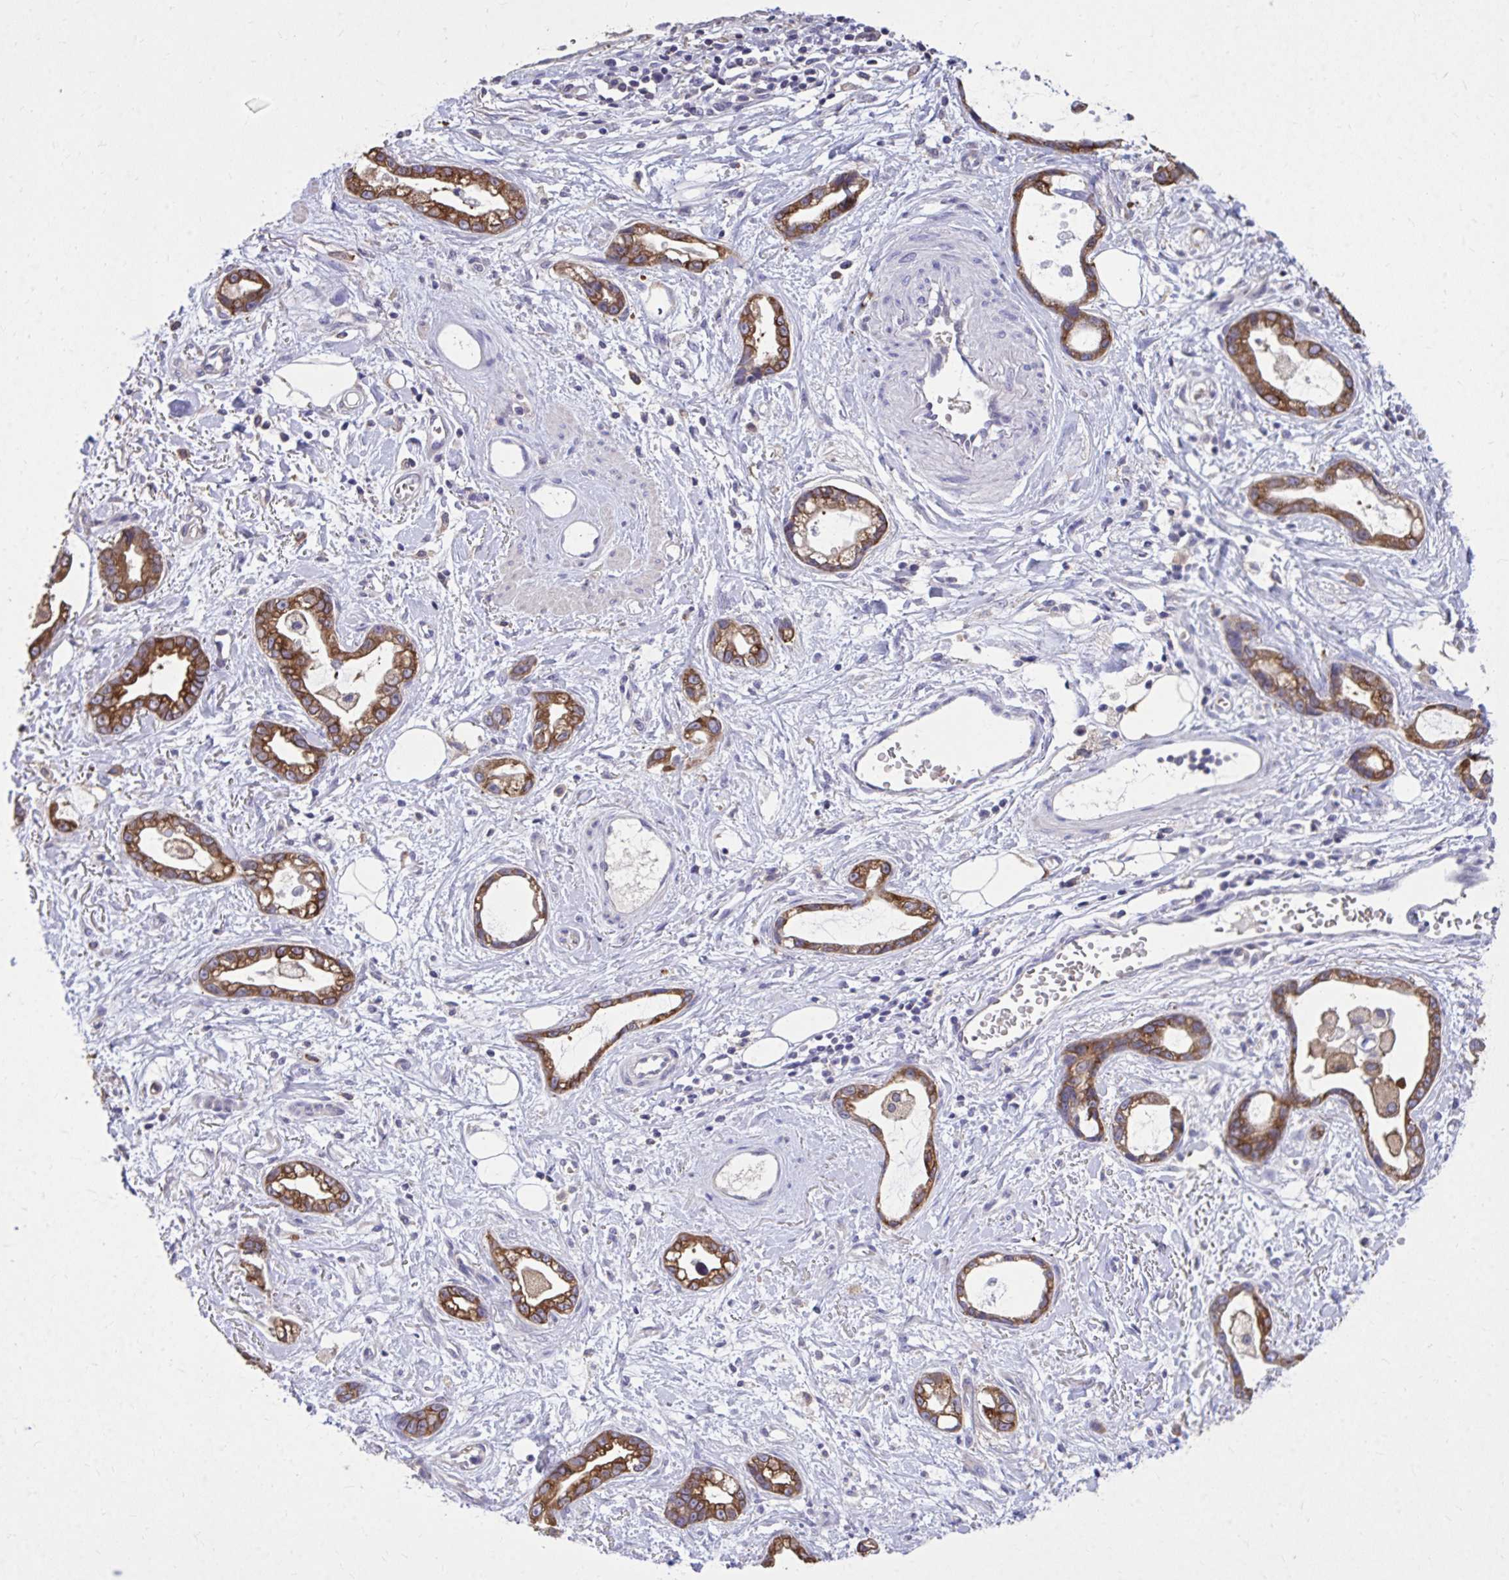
{"staining": {"intensity": "moderate", "quantity": ">75%", "location": "cytoplasmic/membranous"}, "tissue": "stomach cancer", "cell_type": "Tumor cells", "image_type": "cancer", "snomed": [{"axis": "morphology", "description": "Adenocarcinoma, NOS"}, {"axis": "topography", "description": "Stomach"}], "caption": "Moderate cytoplasmic/membranous expression is present in about >75% of tumor cells in adenocarcinoma (stomach).", "gene": "EPB41L1", "patient": {"sex": "male", "age": 55}}